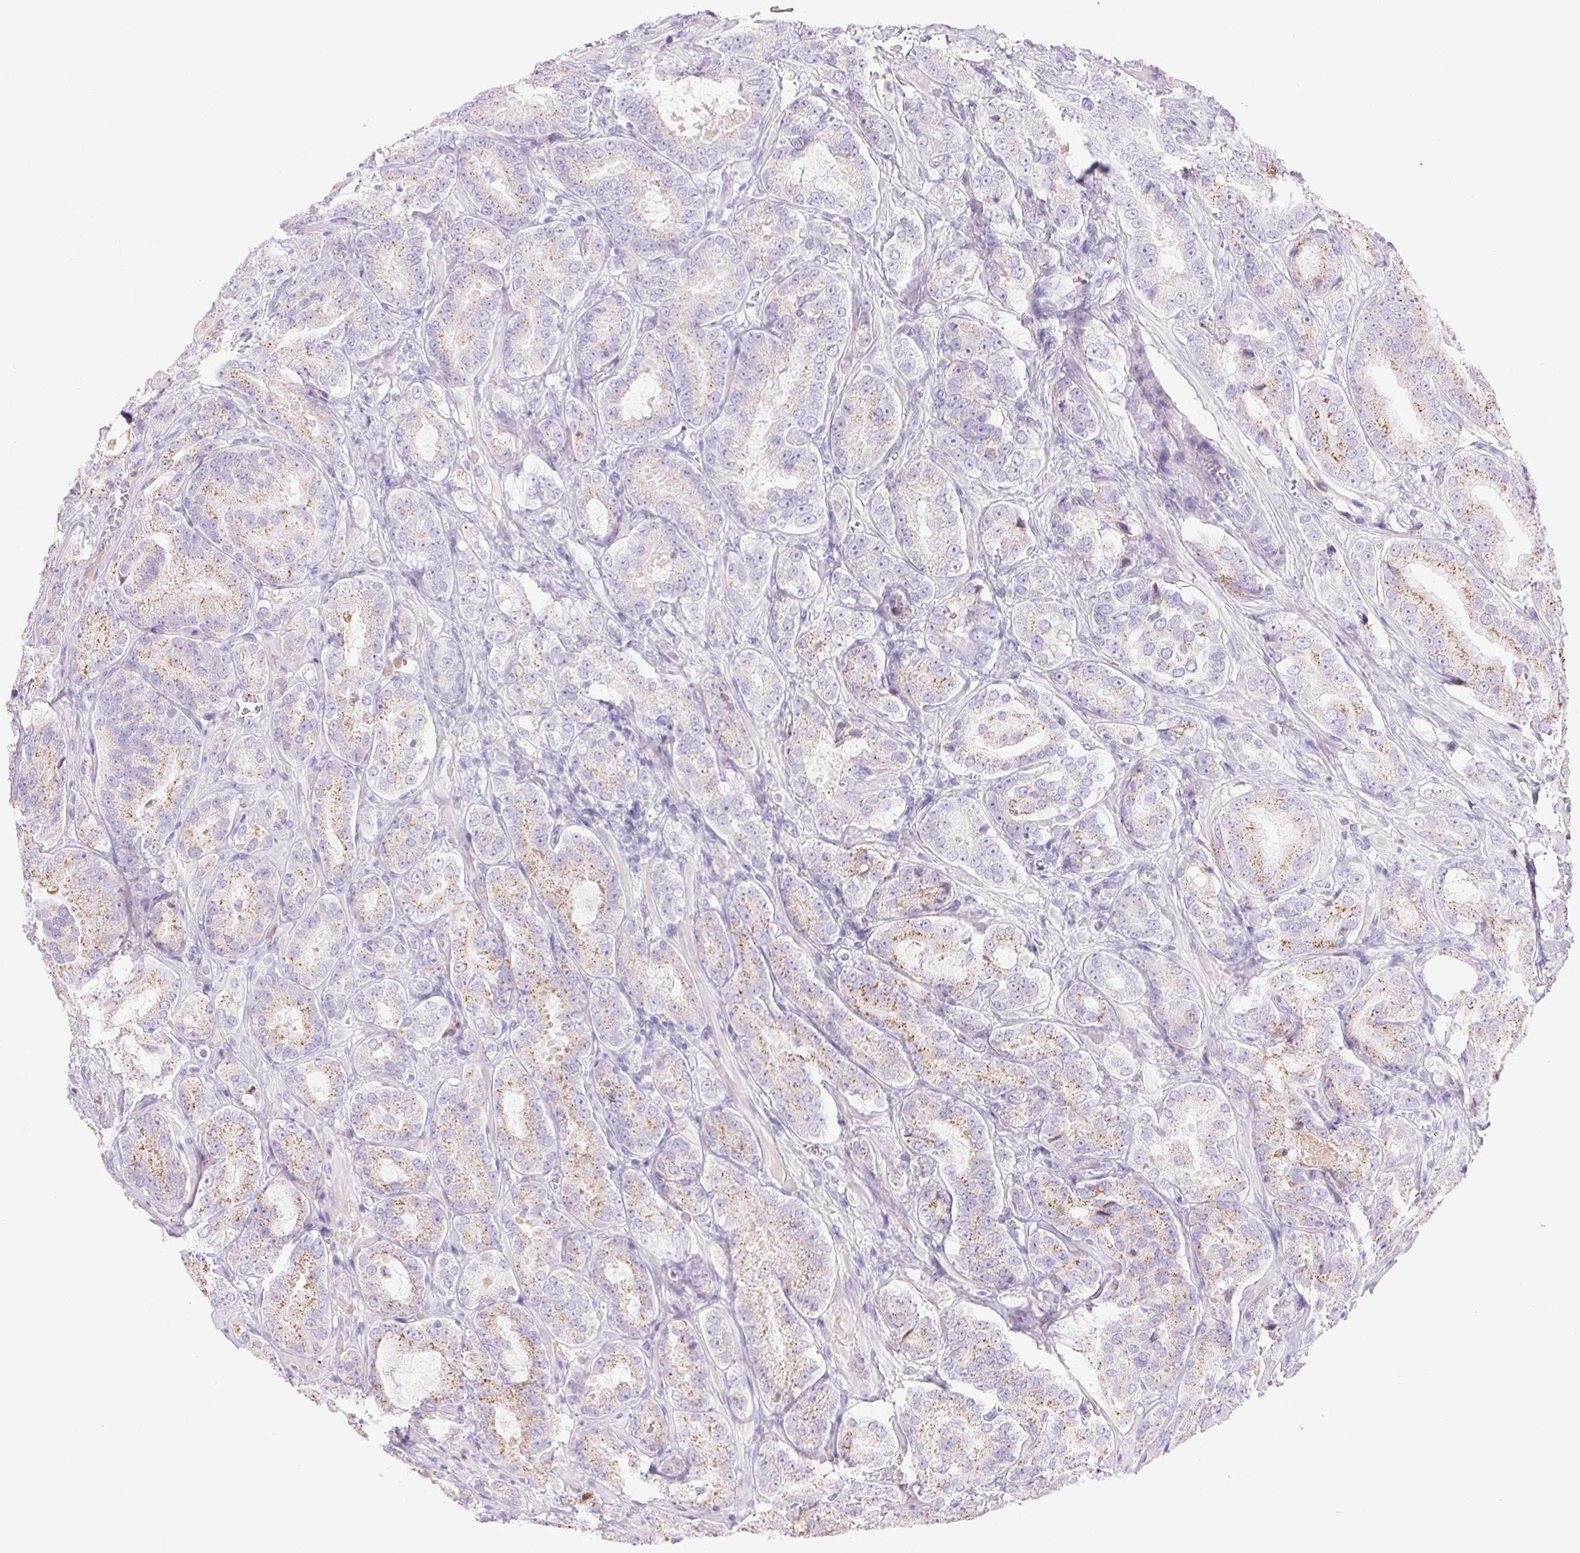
{"staining": {"intensity": "negative", "quantity": "none", "location": "none"}, "tissue": "prostate cancer", "cell_type": "Tumor cells", "image_type": "cancer", "snomed": [{"axis": "morphology", "description": "Adenocarcinoma, High grade"}, {"axis": "topography", "description": "Prostate"}], "caption": "Immunohistochemical staining of human prostate cancer displays no significant staining in tumor cells.", "gene": "FGA", "patient": {"sex": "male", "age": 64}}